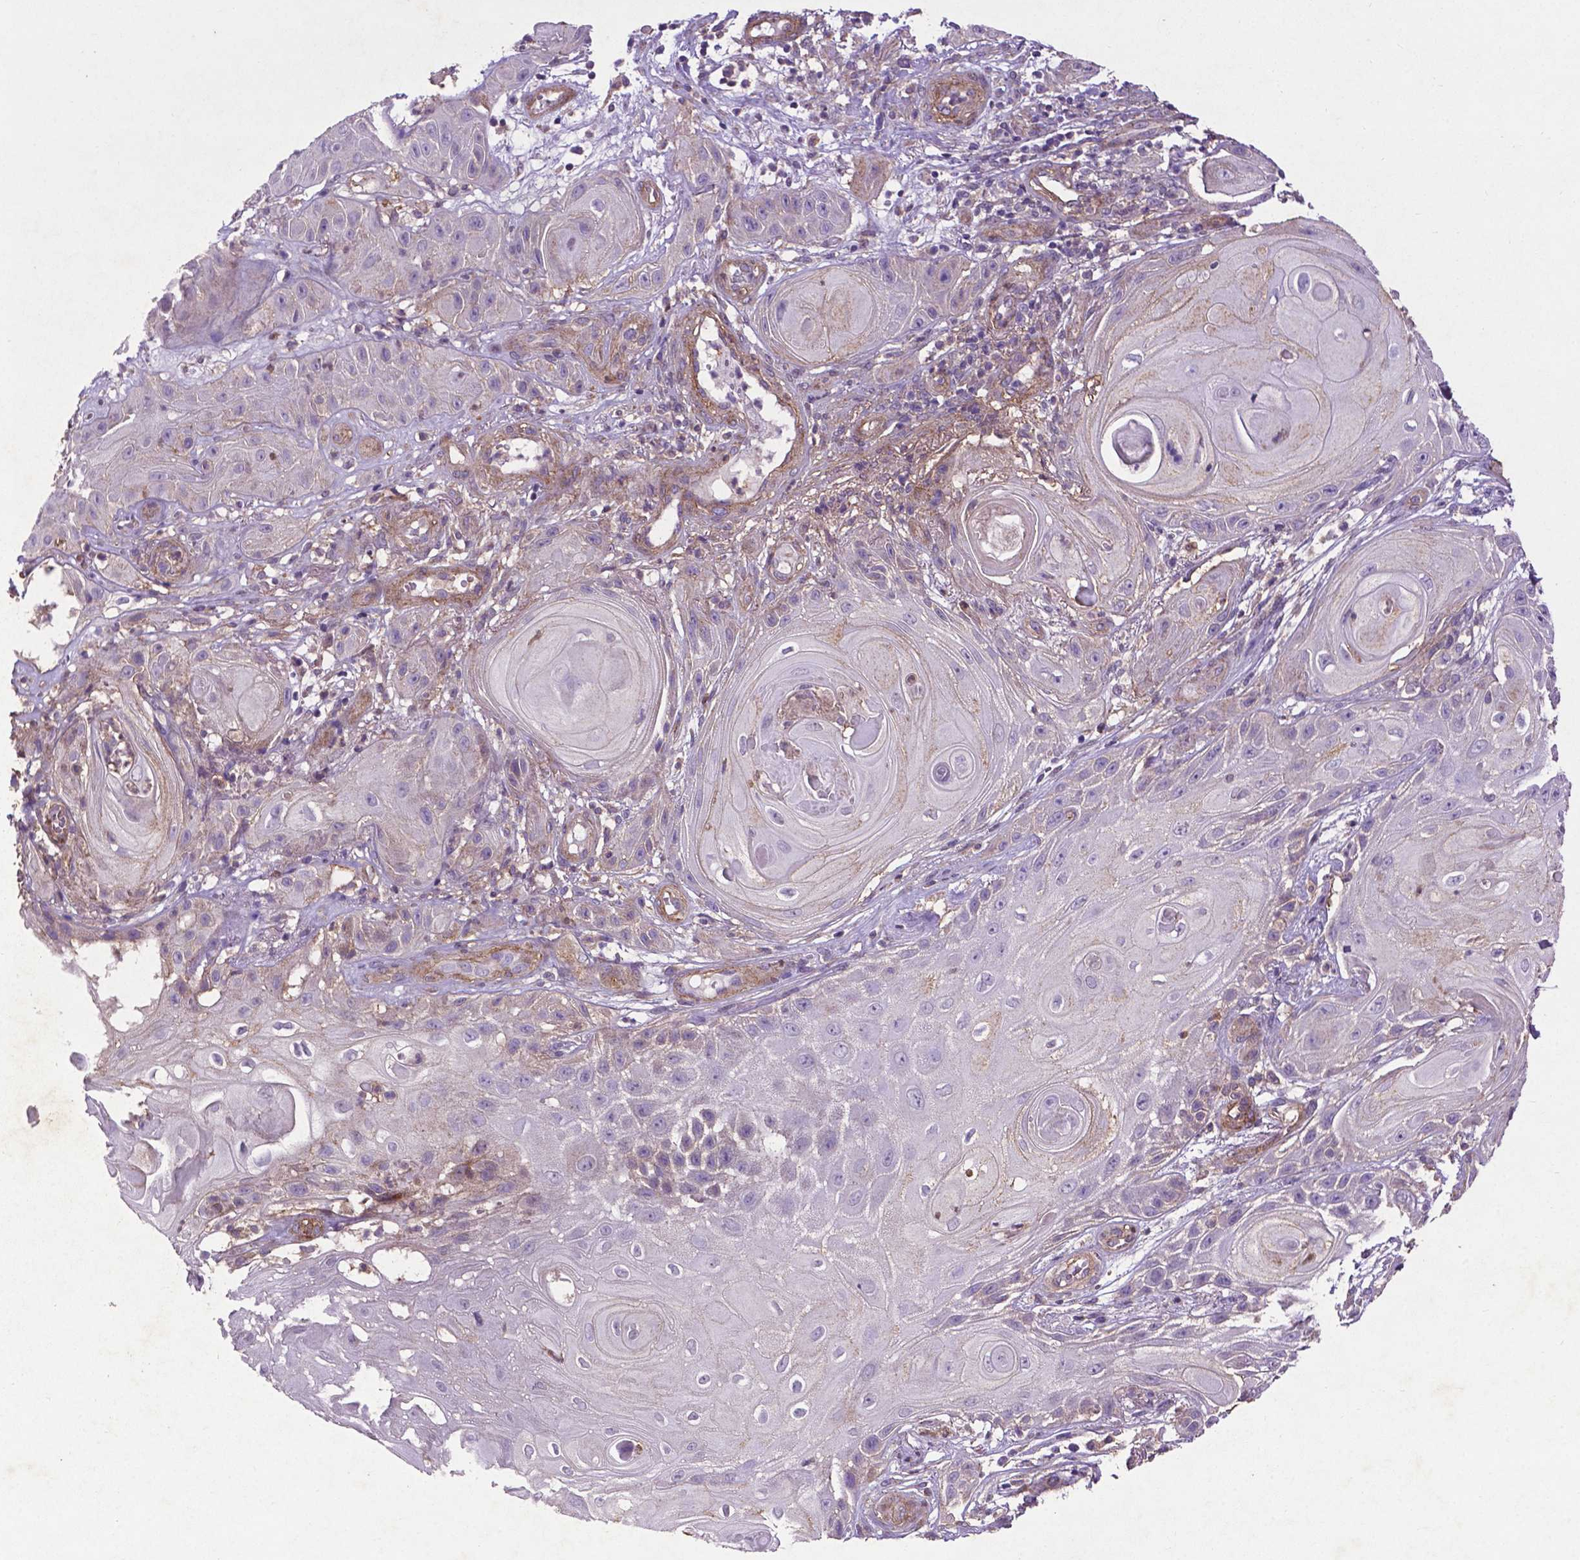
{"staining": {"intensity": "weak", "quantity": "<25%", "location": "cytoplasmic/membranous"}, "tissue": "skin cancer", "cell_type": "Tumor cells", "image_type": "cancer", "snomed": [{"axis": "morphology", "description": "Squamous cell carcinoma, NOS"}, {"axis": "topography", "description": "Skin"}], "caption": "A photomicrograph of human skin squamous cell carcinoma is negative for staining in tumor cells.", "gene": "RRAS", "patient": {"sex": "male", "age": 62}}